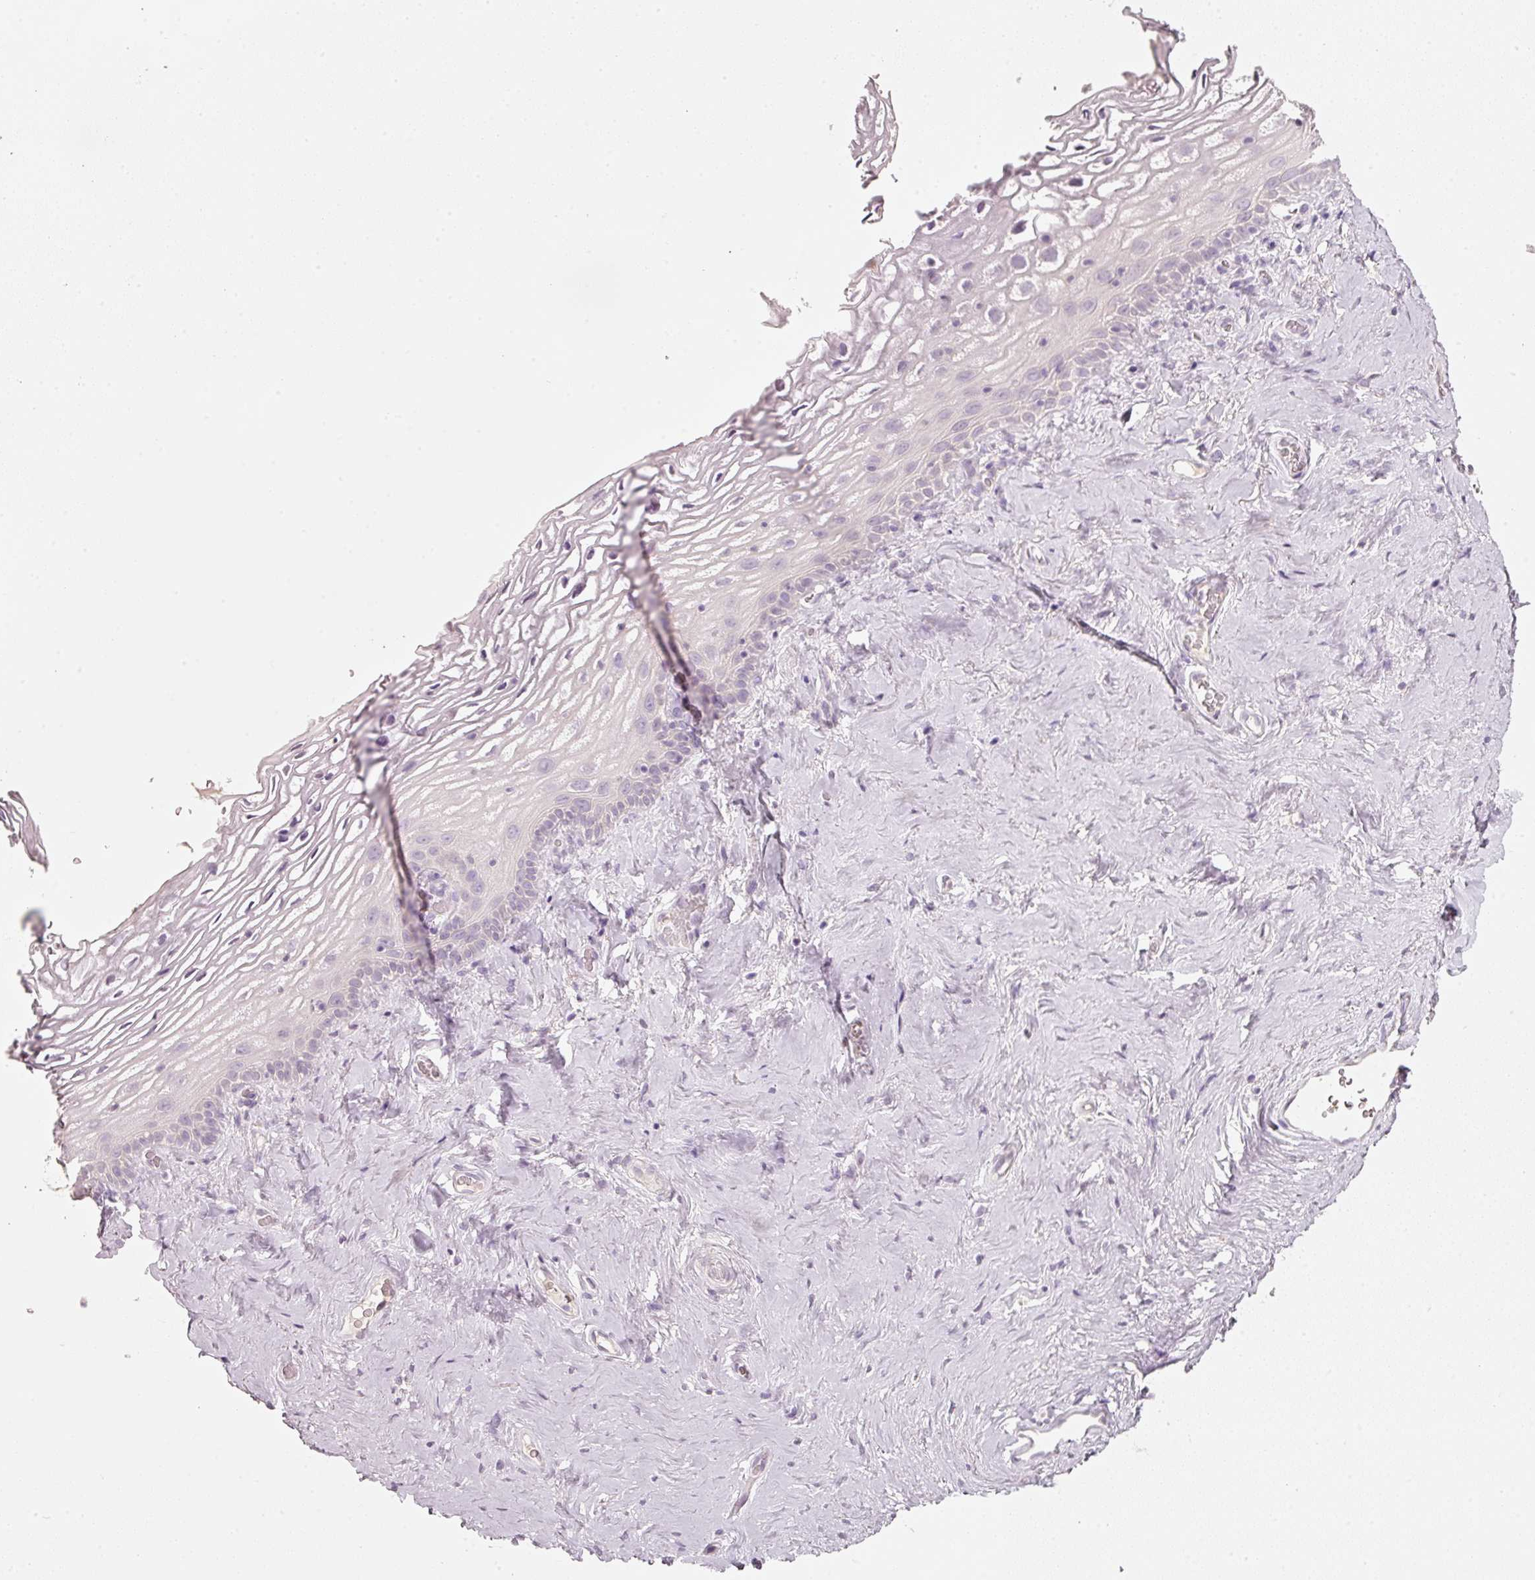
{"staining": {"intensity": "negative", "quantity": "none", "location": "none"}, "tissue": "vagina", "cell_type": "Squamous epithelial cells", "image_type": "normal", "snomed": [{"axis": "morphology", "description": "Normal tissue, NOS"}, {"axis": "morphology", "description": "Adenocarcinoma, NOS"}, {"axis": "topography", "description": "Rectum"}, {"axis": "topography", "description": "Vagina"}, {"axis": "topography", "description": "Peripheral nerve tissue"}], "caption": "The histopathology image reveals no staining of squamous epithelial cells in benign vagina.", "gene": "STEAP1", "patient": {"sex": "female", "age": 71}}